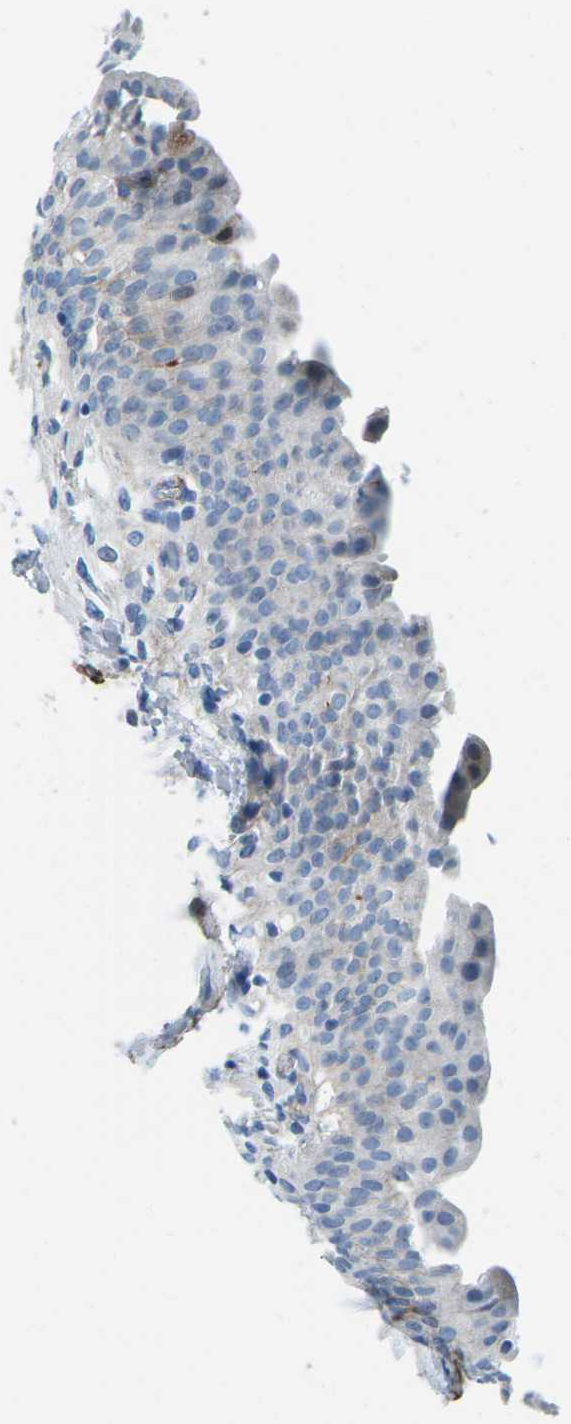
{"staining": {"intensity": "weak", "quantity": "<25%", "location": "cytoplasmic/membranous"}, "tissue": "urinary bladder", "cell_type": "Urothelial cells", "image_type": "normal", "snomed": [{"axis": "morphology", "description": "Normal tissue, NOS"}, {"axis": "topography", "description": "Urinary bladder"}], "caption": "An immunohistochemistry histopathology image of unremarkable urinary bladder is shown. There is no staining in urothelial cells of urinary bladder.", "gene": "CFB", "patient": {"sex": "female", "age": 79}}